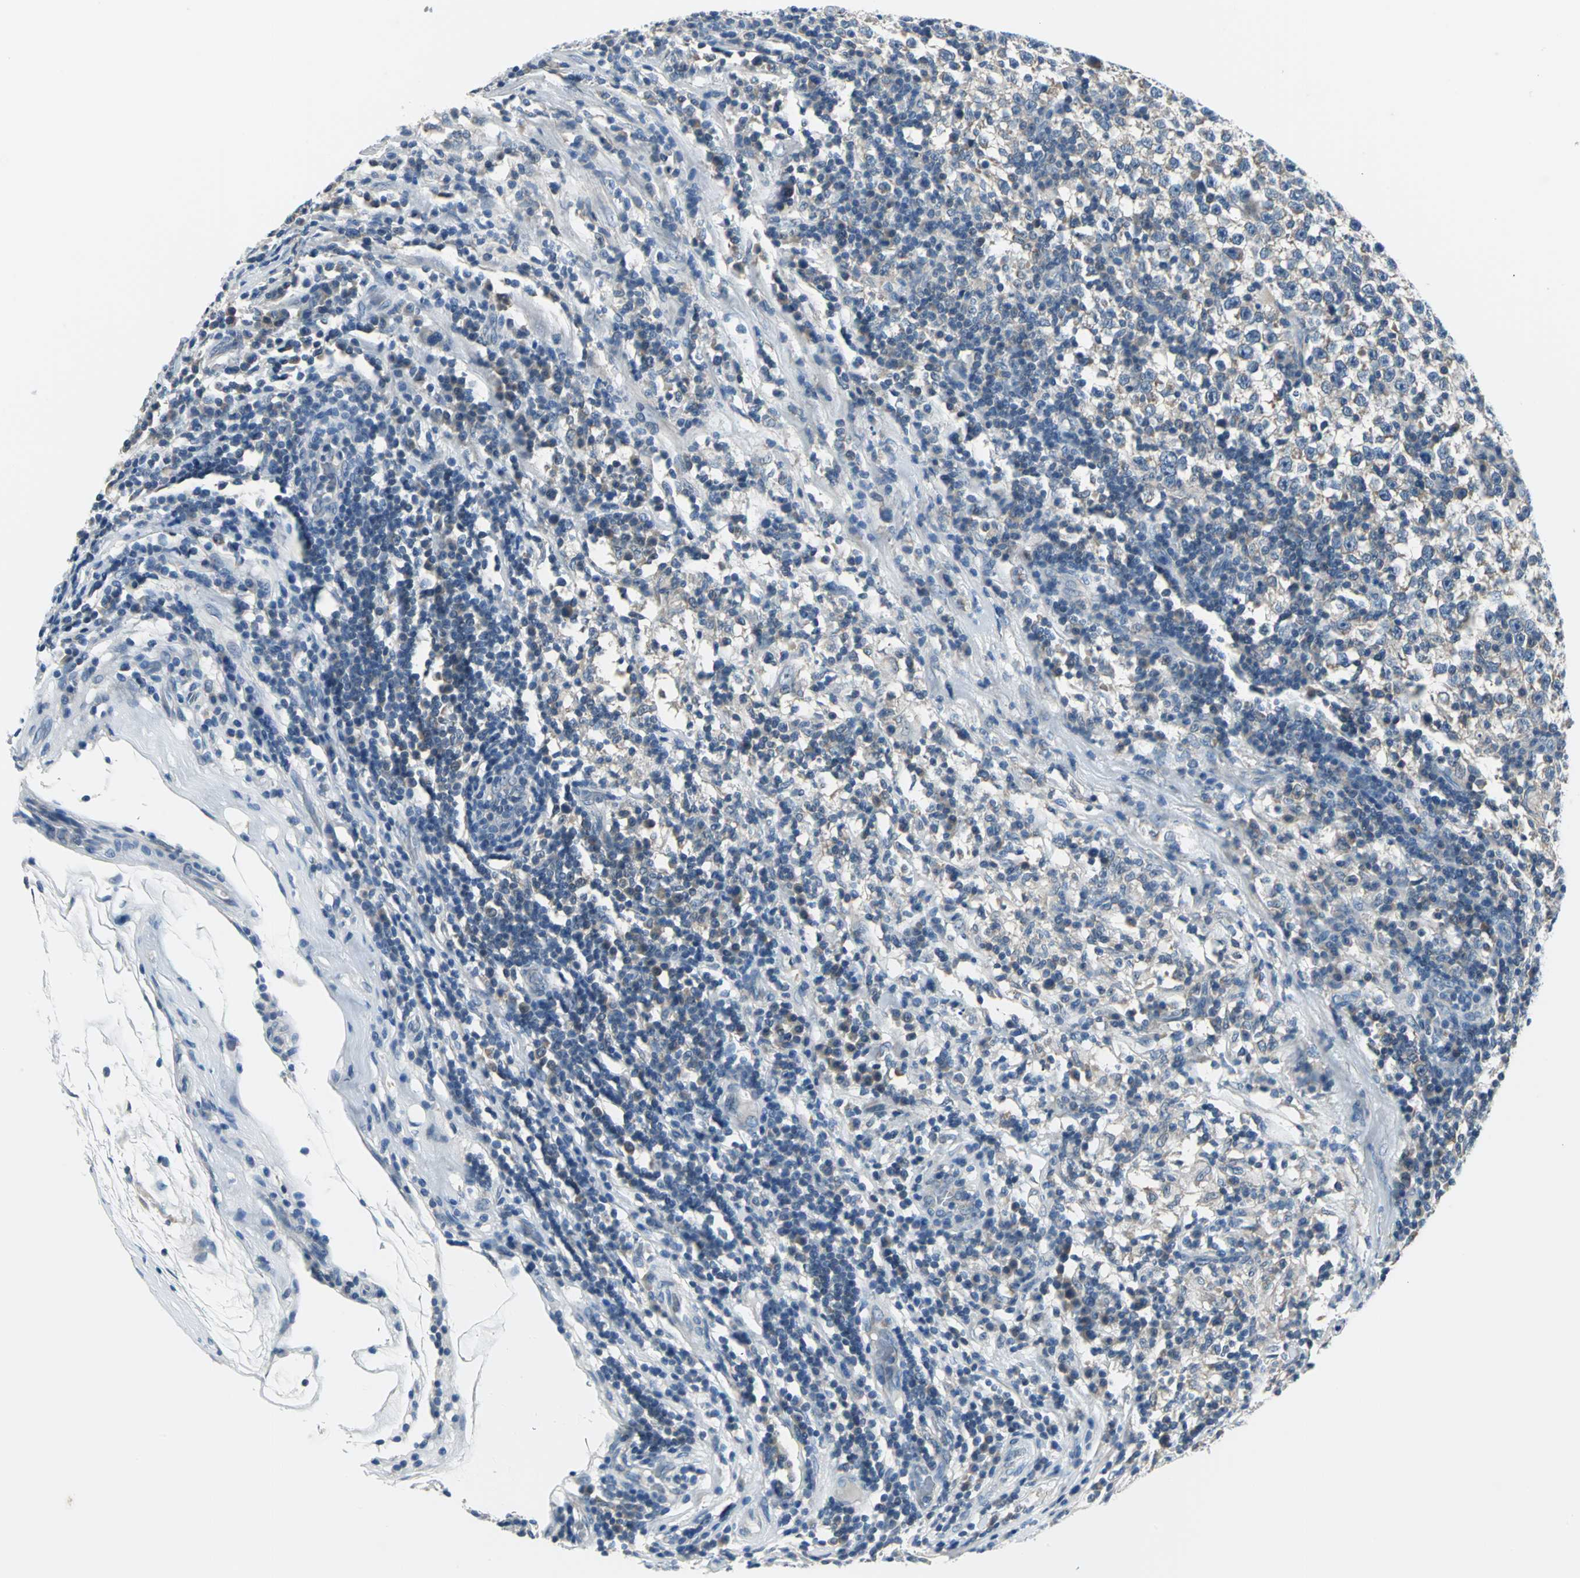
{"staining": {"intensity": "weak", "quantity": "25%-75%", "location": "cytoplasmic/membranous"}, "tissue": "testis cancer", "cell_type": "Tumor cells", "image_type": "cancer", "snomed": [{"axis": "morphology", "description": "Seminoma, NOS"}, {"axis": "topography", "description": "Testis"}], "caption": "Testis cancer (seminoma) stained with a brown dye displays weak cytoplasmic/membranous positive expression in approximately 25%-75% of tumor cells.", "gene": "ZNF415", "patient": {"sex": "male", "age": 43}}